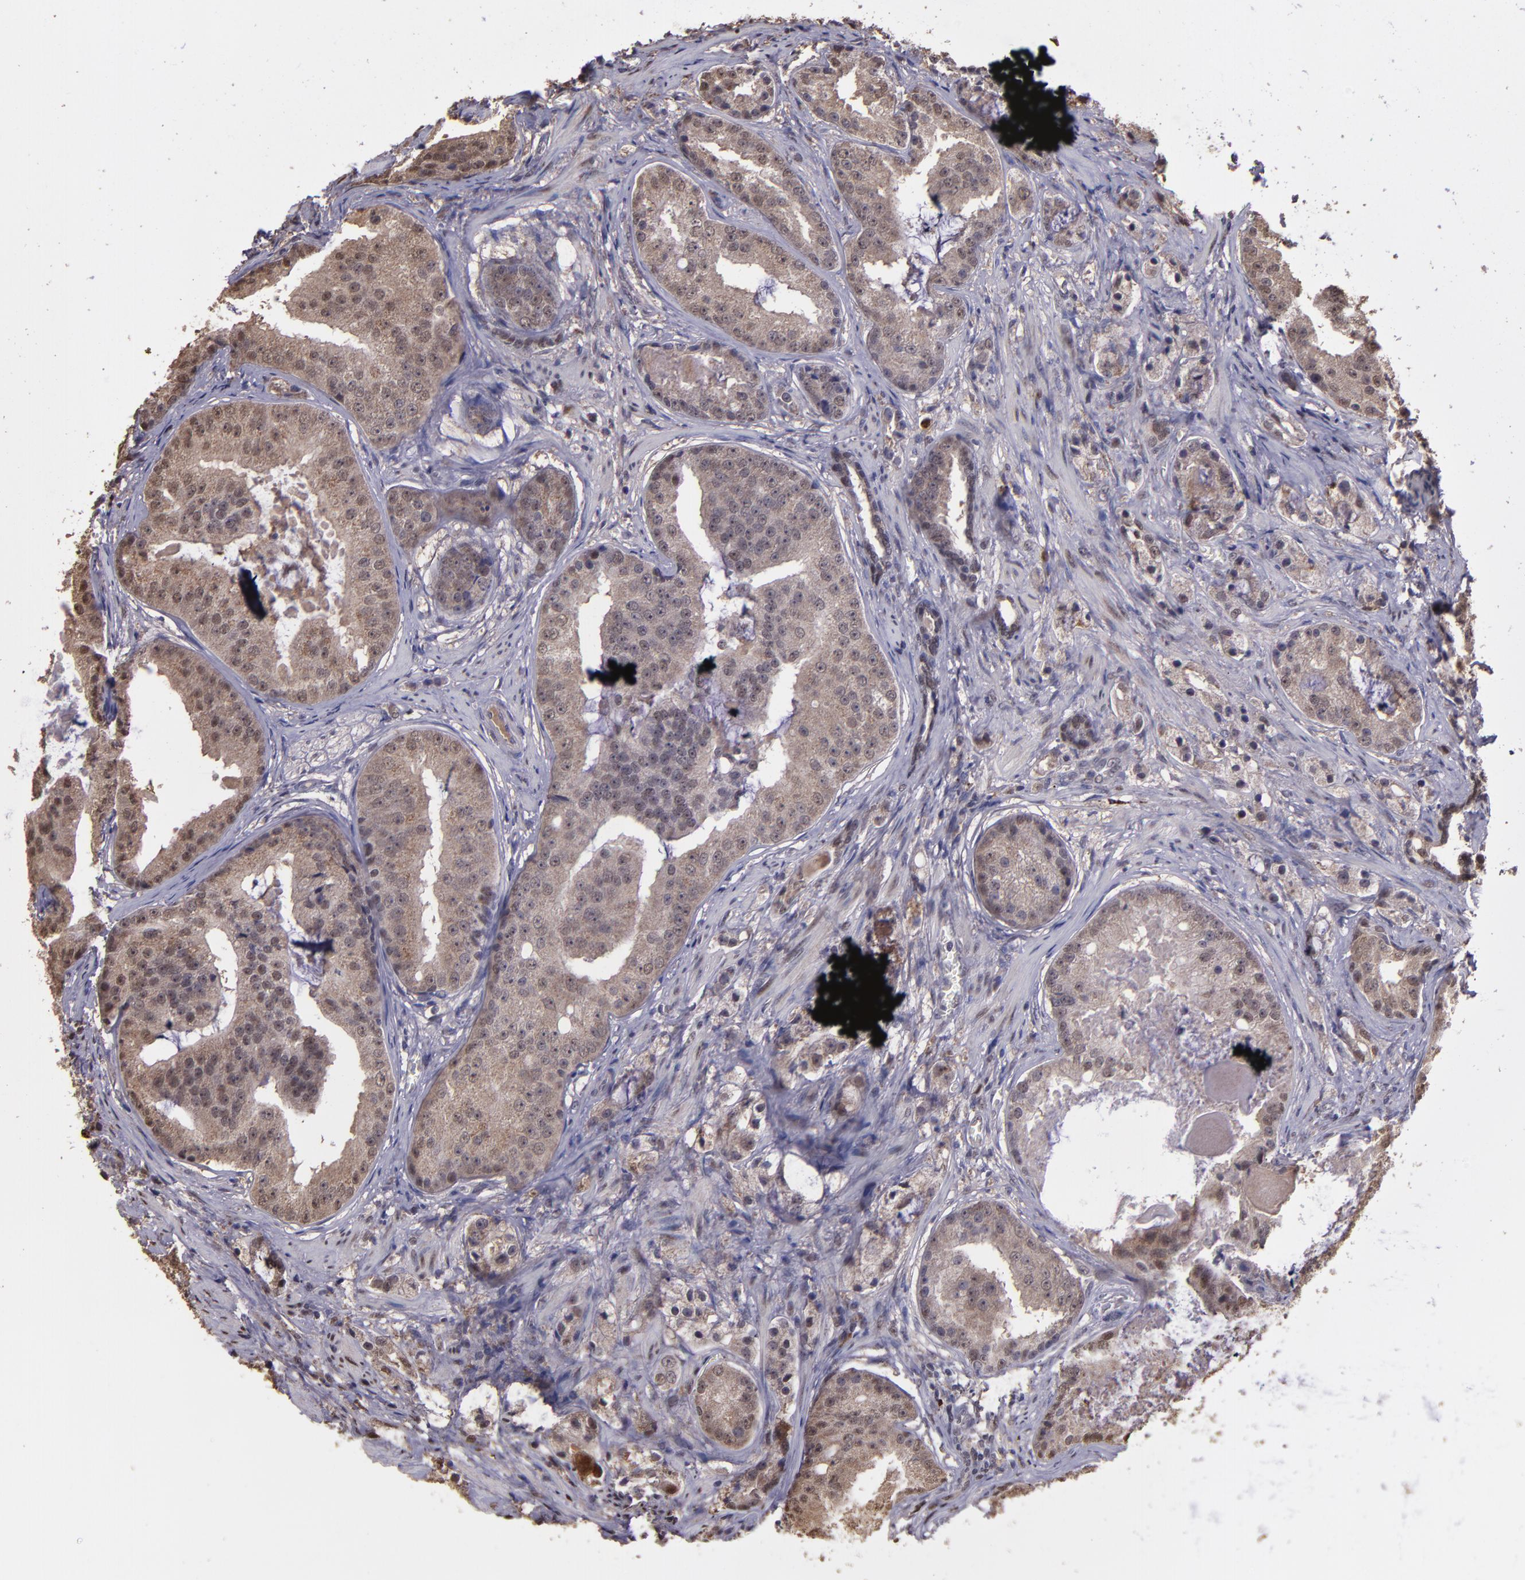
{"staining": {"intensity": "moderate", "quantity": ">75%", "location": "cytoplasmic/membranous"}, "tissue": "prostate cancer", "cell_type": "Tumor cells", "image_type": "cancer", "snomed": [{"axis": "morphology", "description": "Adenocarcinoma, High grade"}, {"axis": "topography", "description": "Prostate"}], "caption": "Immunohistochemistry micrograph of human adenocarcinoma (high-grade) (prostate) stained for a protein (brown), which reveals medium levels of moderate cytoplasmic/membranous positivity in approximately >75% of tumor cells.", "gene": "SERPINF2", "patient": {"sex": "male", "age": 68}}